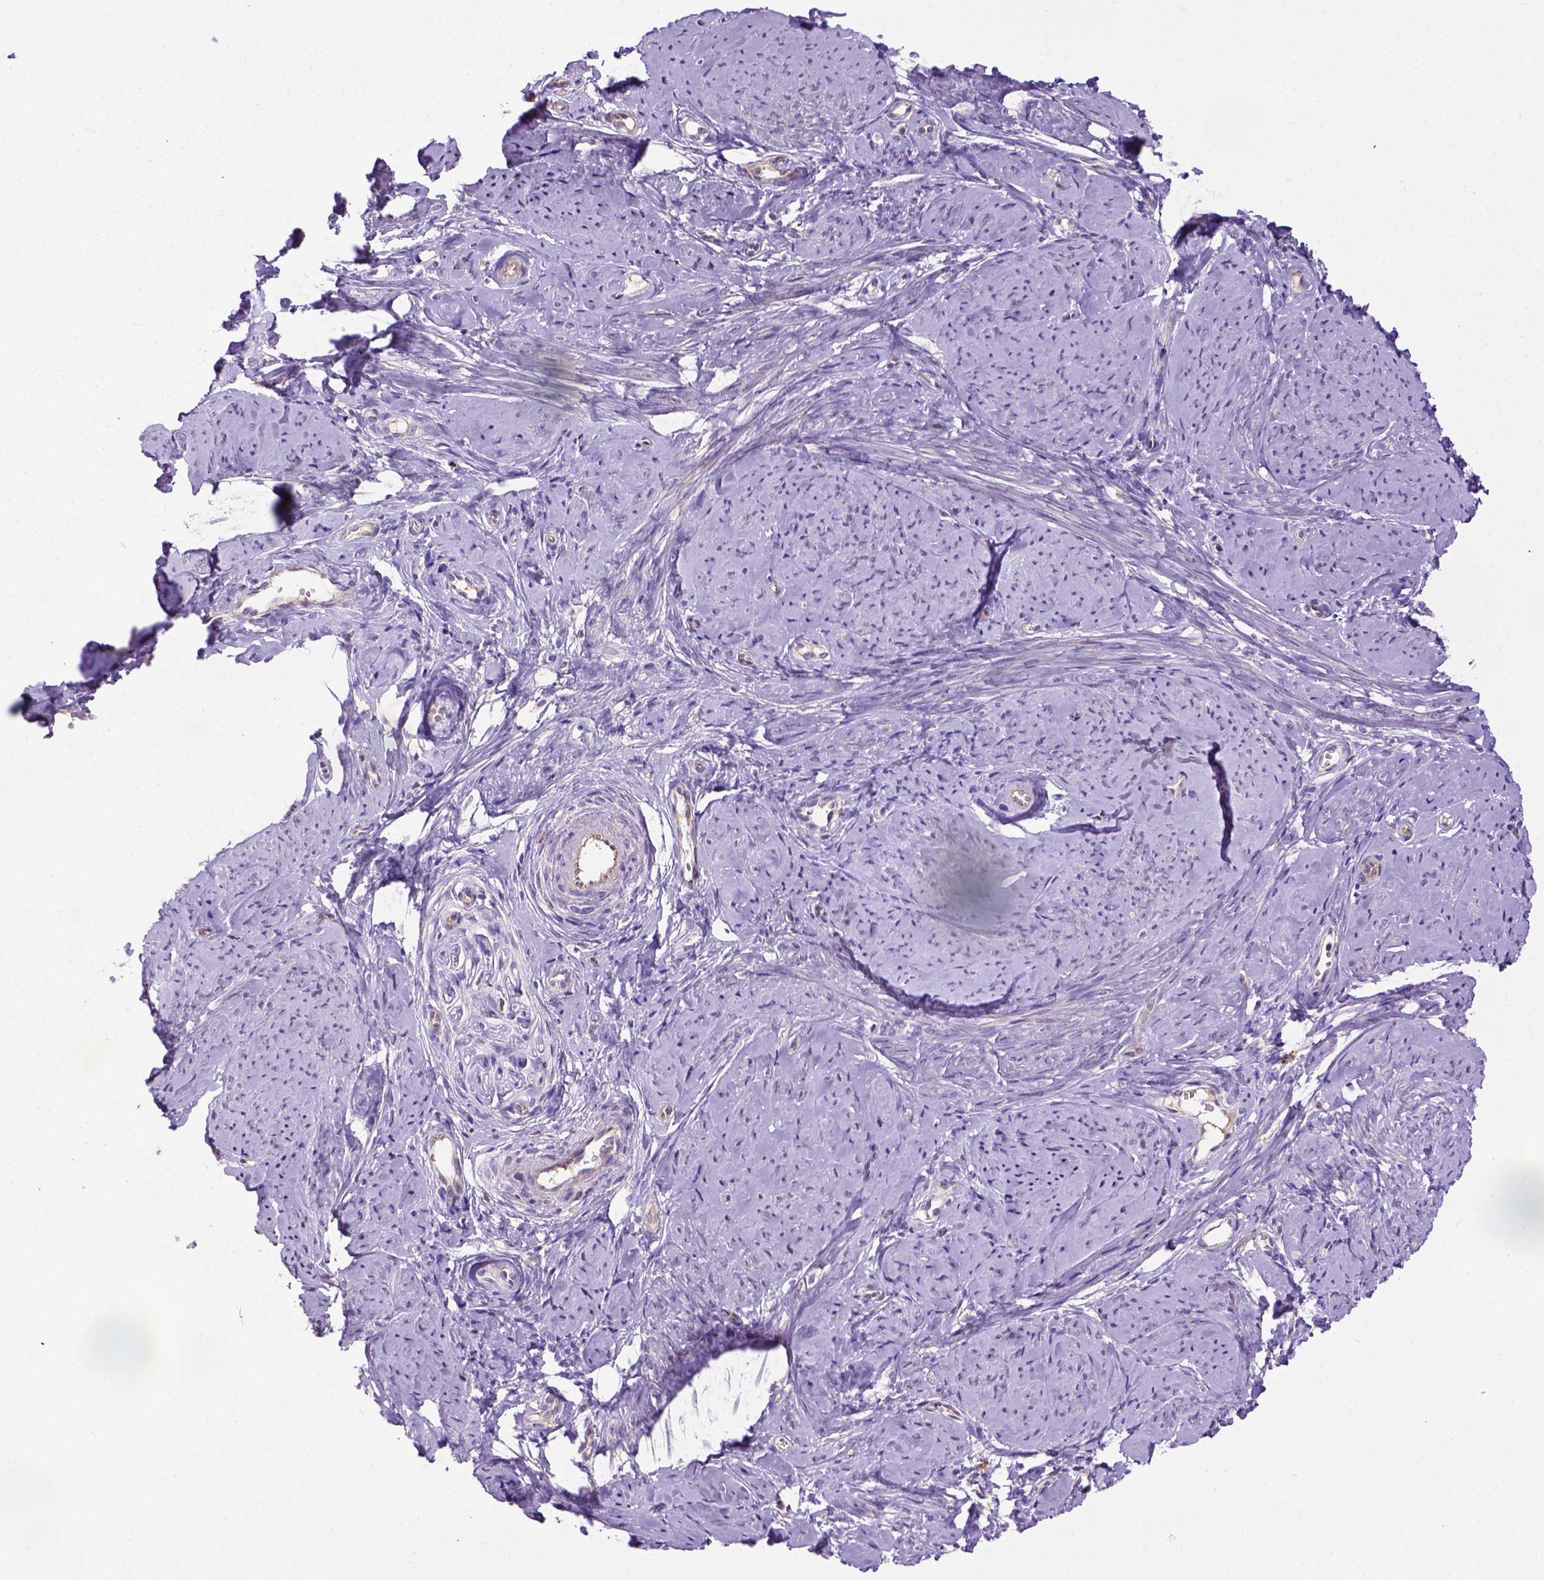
{"staining": {"intensity": "weak", "quantity": "25%-75%", "location": "cytoplasmic/membranous"}, "tissue": "smooth muscle", "cell_type": "Smooth muscle cells", "image_type": "normal", "snomed": [{"axis": "morphology", "description": "Normal tissue, NOS"}, {"axis": "topography", "description": "Smooth muscle"}], "caption": "High-power microscopy captured an immunohistochemistry (IHC) histopathology image of benign smooth muscle, revealing weak cytoplasmic/membranous positivity in about 25%-75% of smooth muscle cells.", "gene": "DEPDC1B", "patient": {"sex": "female", "age": 48}}